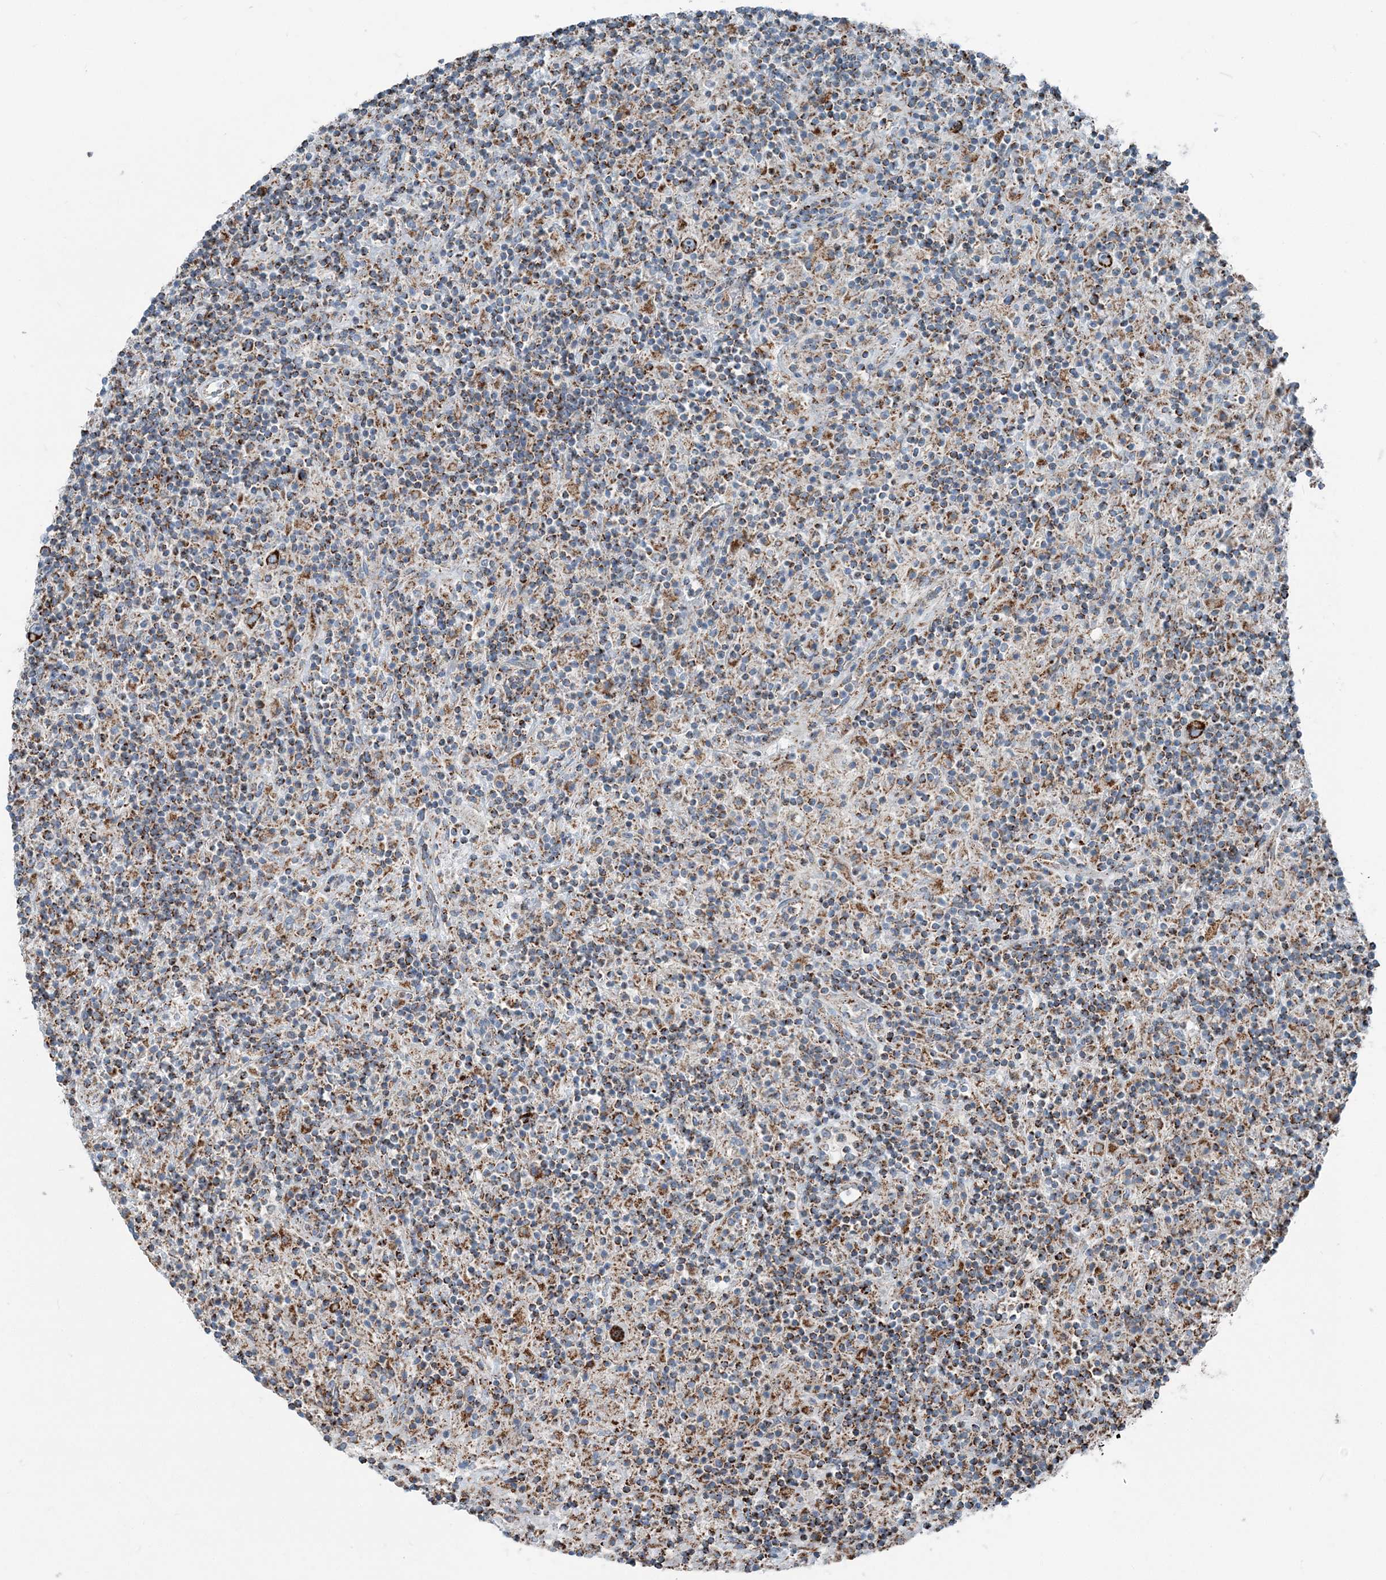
{"staining": {"intensity": "strong", "quantity": ">75%", "location": "cytoplasmic/membranous"}, "tissue": "lymphoma", "cell_type": "Tumor cells", "image_type": "cancer", "snomed": [{"axis": "morphology", "description": "Hodgkin's disease, NOS"}, {"axis": "topography", "description": "Lymph node"}], "caption": "High-magnification brightfield microscopy of lymphoma stained with DAB (brown) and counterstained with hematoxylin (blue). tumor cells exhibit strong cytoplasmic/membranous staining is present in approximately>75% of cells. (brown staining indicates protein expression, while blue staining denotes nuclei).", "gene": "INTU", "patient": {"sex": "male", "age": 70}}